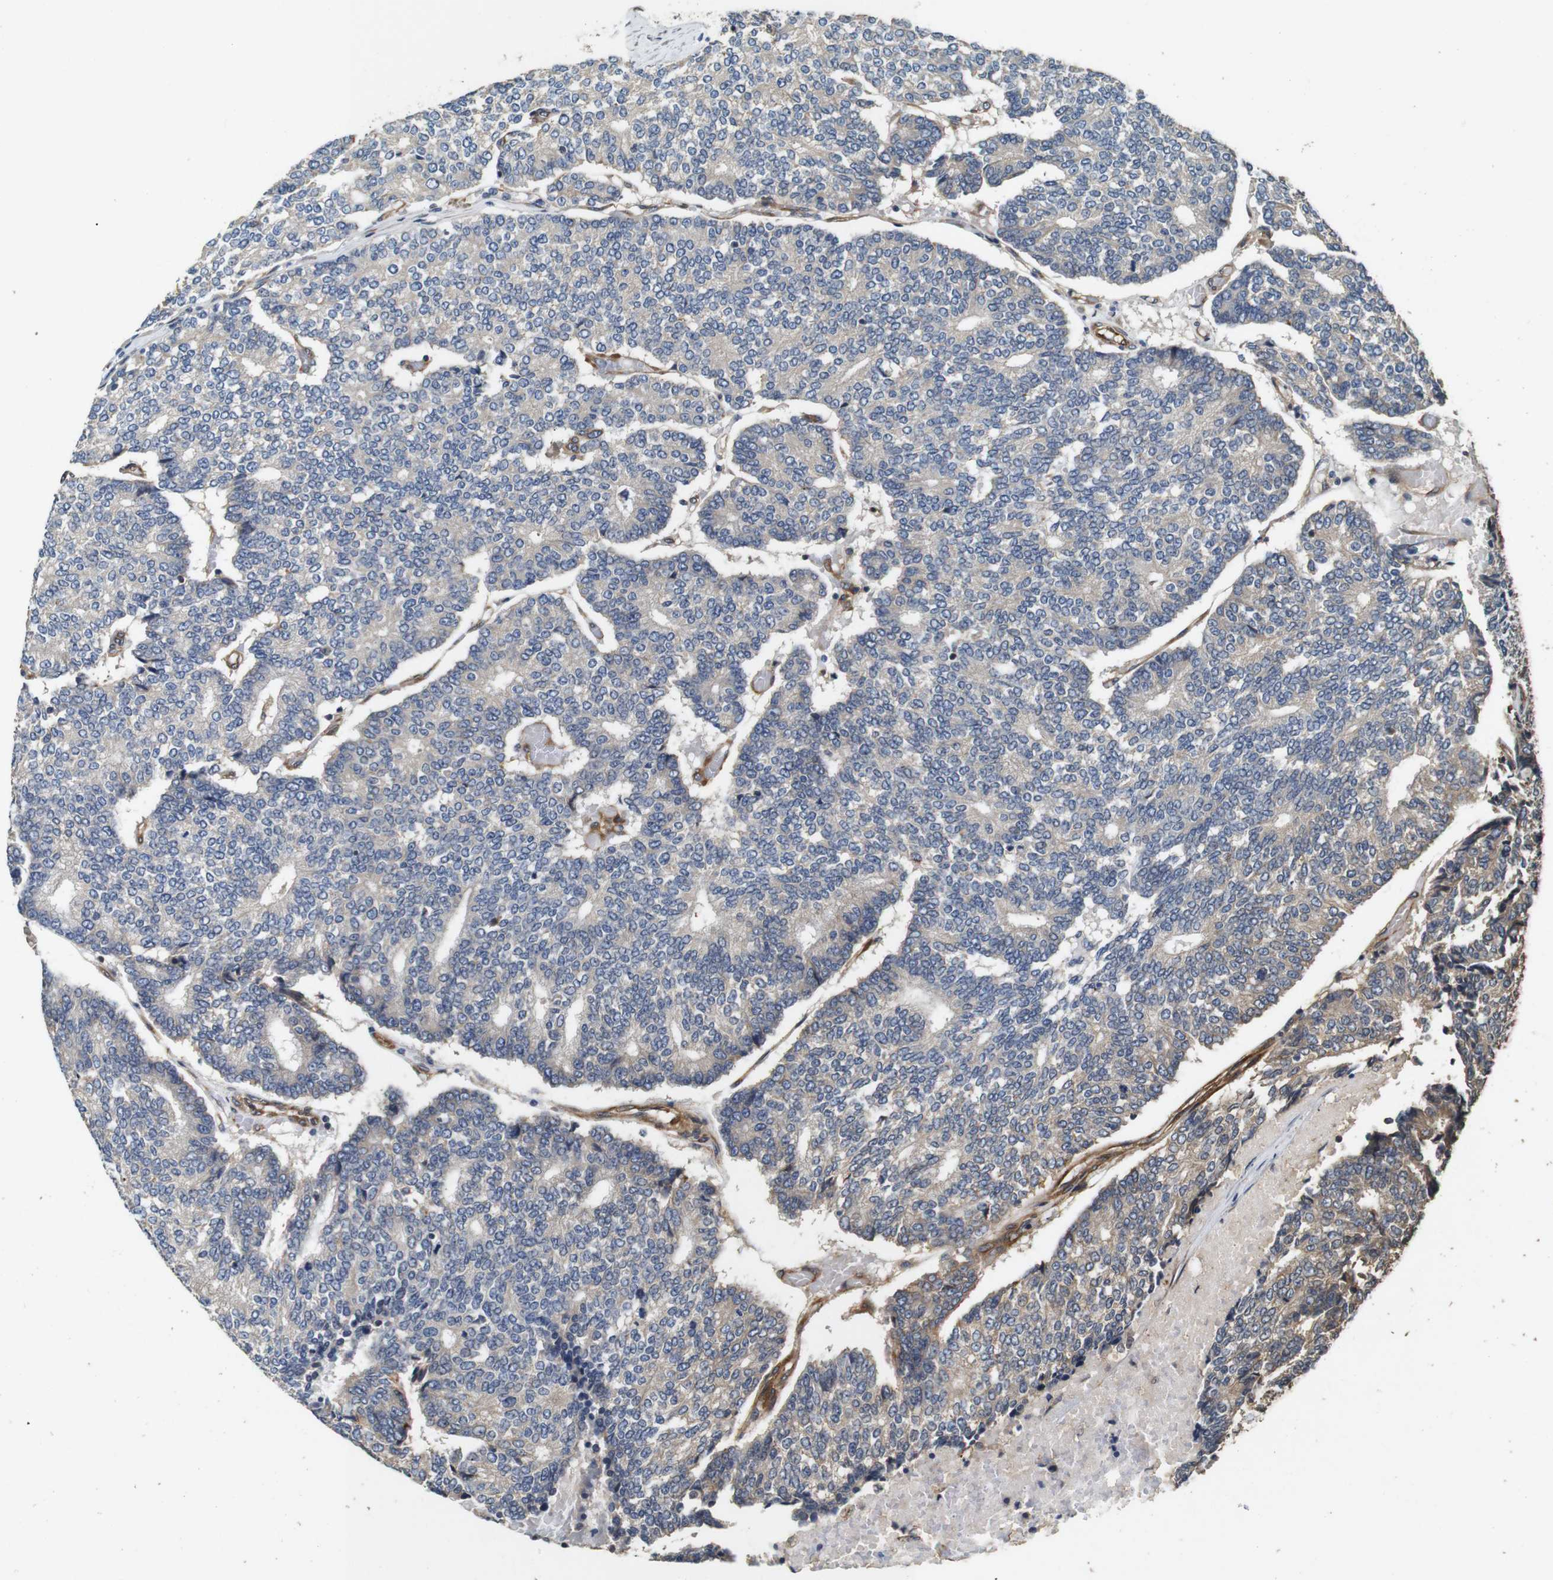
{"staining": {"intensity": "weak", "quantity": "<25%", "location": "cytoplasmic/membranous"}, "tissue": "prostate cancer", "cell_type": "Tumor cells", "image_type": "cancer", "snomed": [{"axis": "morphology", "description": "Normal tissue, NOS"}, {"axis": "morphology", "description": "Adenocarcinoma, High grade"}, {"axis": "topography", "description": "Prostate"}, {"axis": "topography", "description": "Seminal veicle"}], "caption": "Photomicrograph shows no protein positivity in tumor cells of adenocarcinoma (high-grade) (prostate) tissue.", "gene": "CNPY4", "patient": {"sex": "male", "age": 55}}